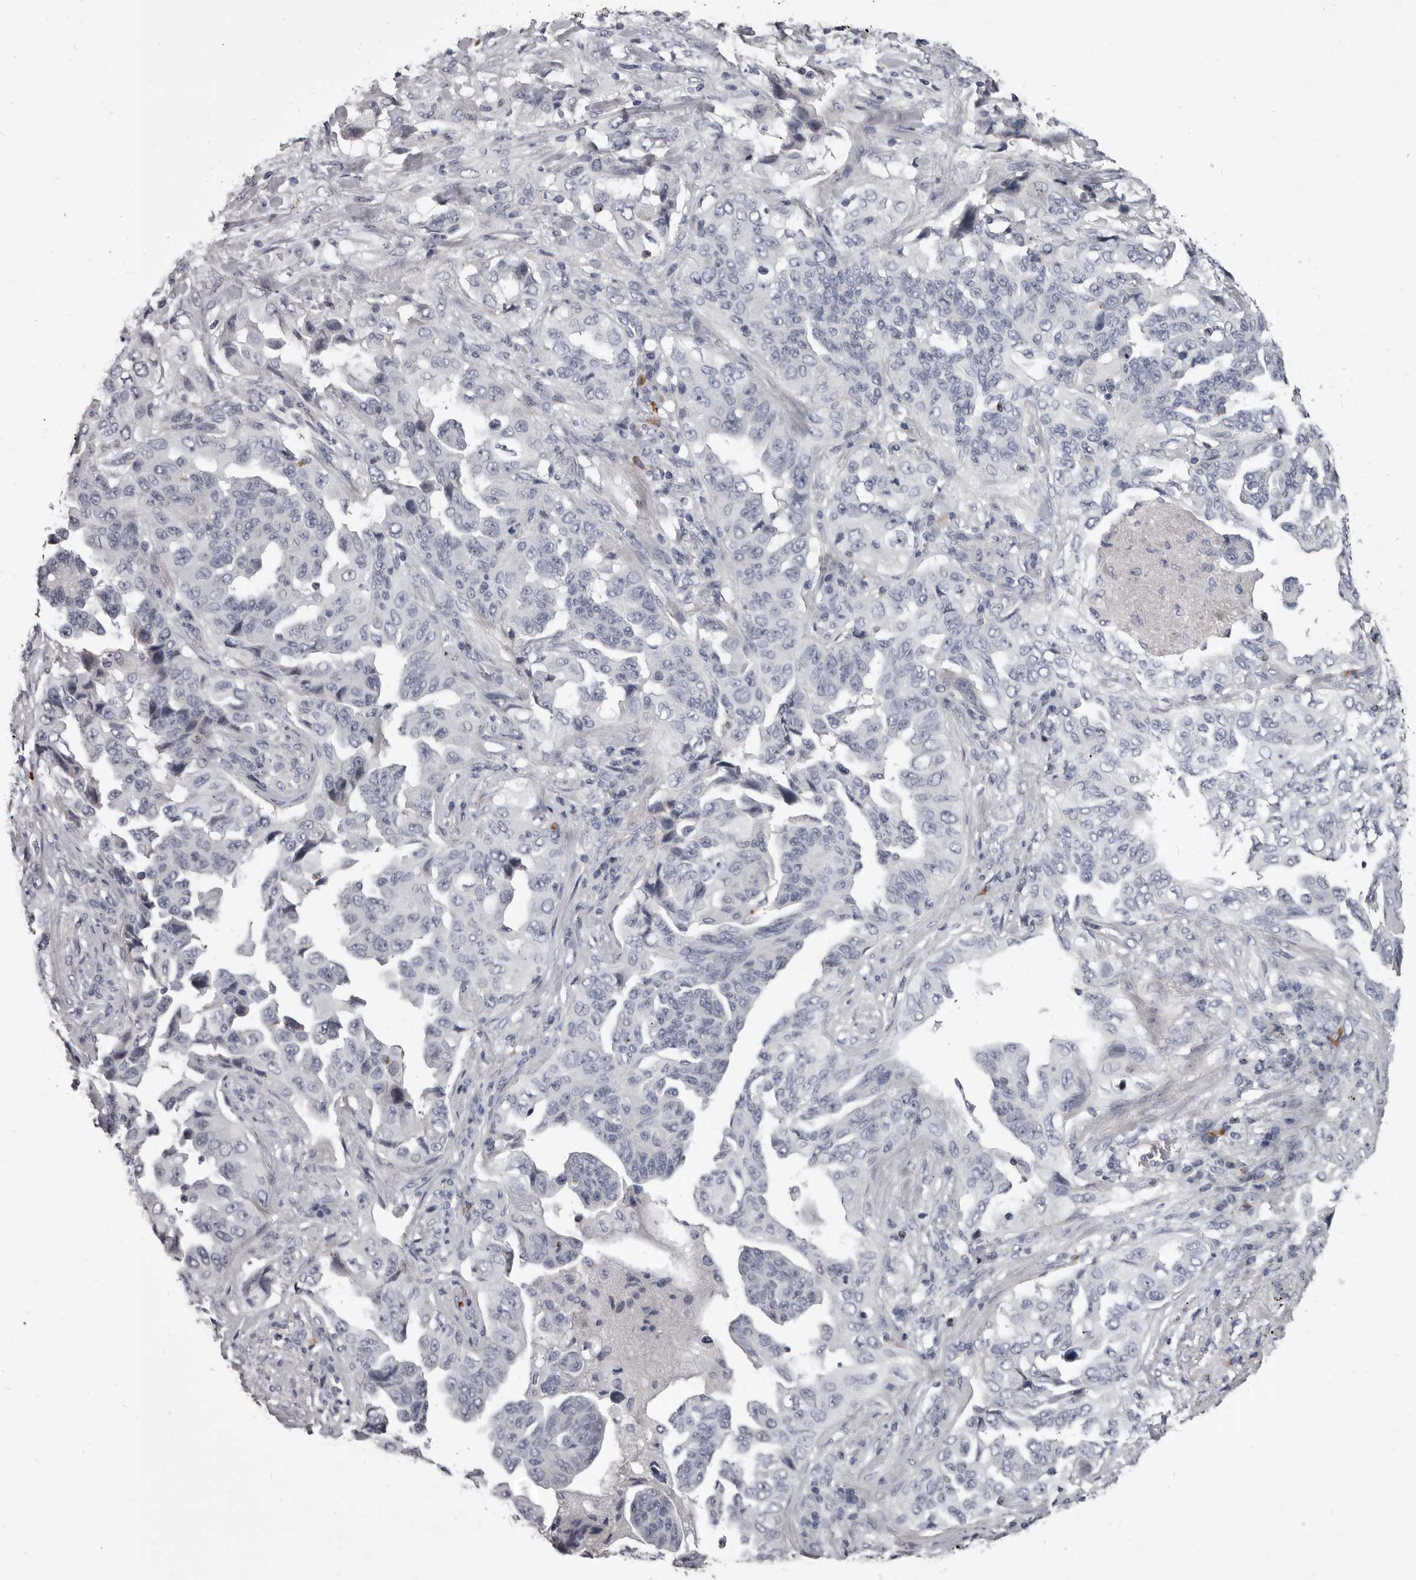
{"staining": {"intensity": "negative", "quantity": "none", "location": "none"}, "tissue": "lung cancer", "cell_type": "Tumor cells", "image_type": "cancer", "snomed": [{"axis": "morphology", "description": "Adenocarcinoma, NOS"}, {"axis": "topography", "description": "Lung"}], "caption": "Tumor cells show no significant positivity in lung cancer (adenocarcinoma).", "gene": "GZMH", "patient": {"sex": "female", "age": 51}}